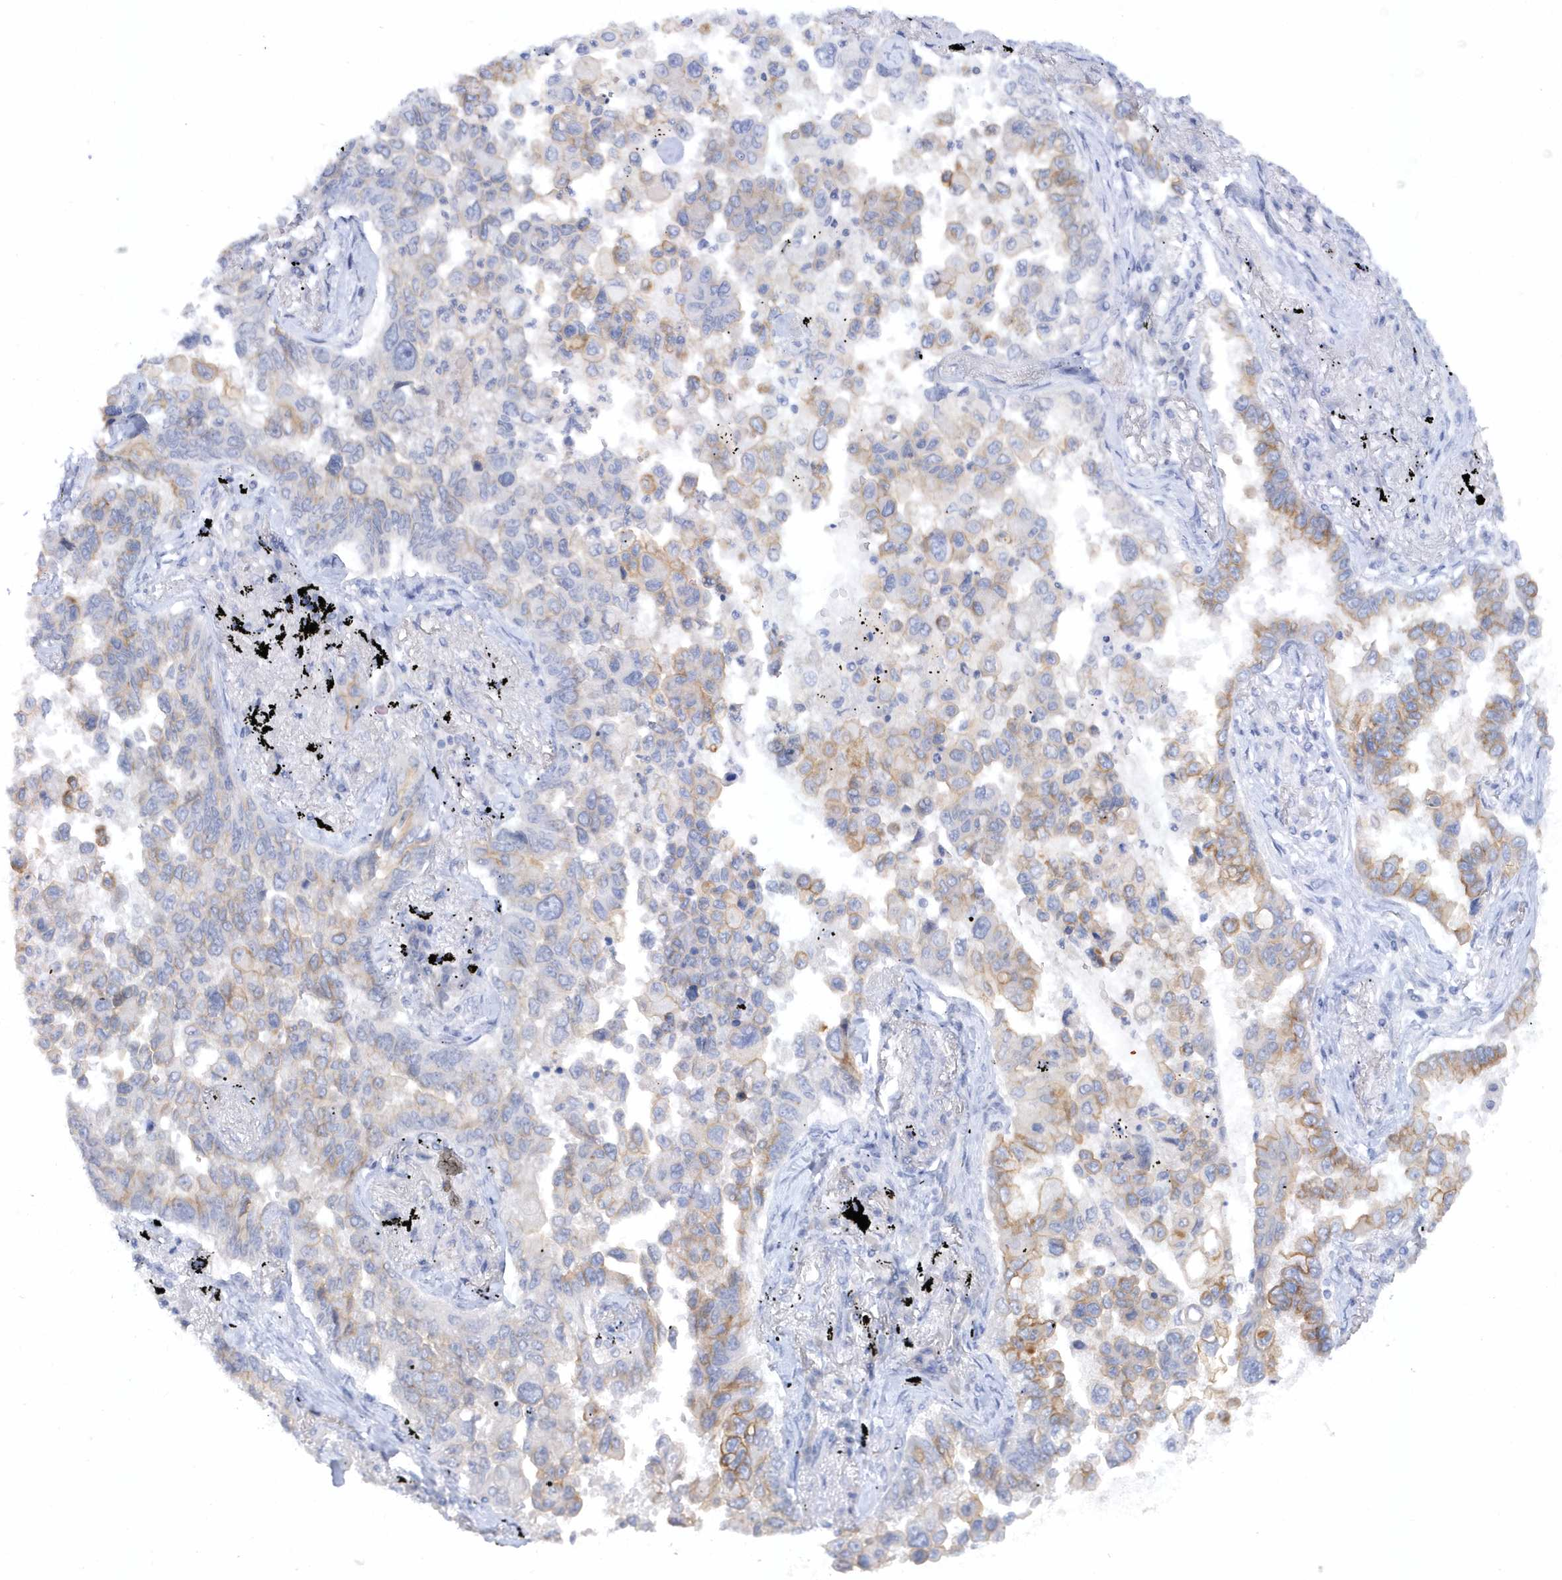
{"staining": {"intensity": "moderate", "quantity": "<25%", "location": "cytoplasmic/membranous"}, "tissue": "lung cancer", "cell_type": "Tumor cells", "image_type": "cancer", "snomed": [{"axis": "morphology", "description": "Adenocarcinoma, NOS"}, {"axis": "topography", "description": "Lung"}], "caption": "DAB (3,3'-diaminobenzidine) immunohistochemical staining of lung cancer (adenocarcinoma) demonstrates moderate cytoplasmic/membranous protein expression in about <25% of tumor cells.", "gene": "RPE", "patient": {"sex": "female", "age": 67}}